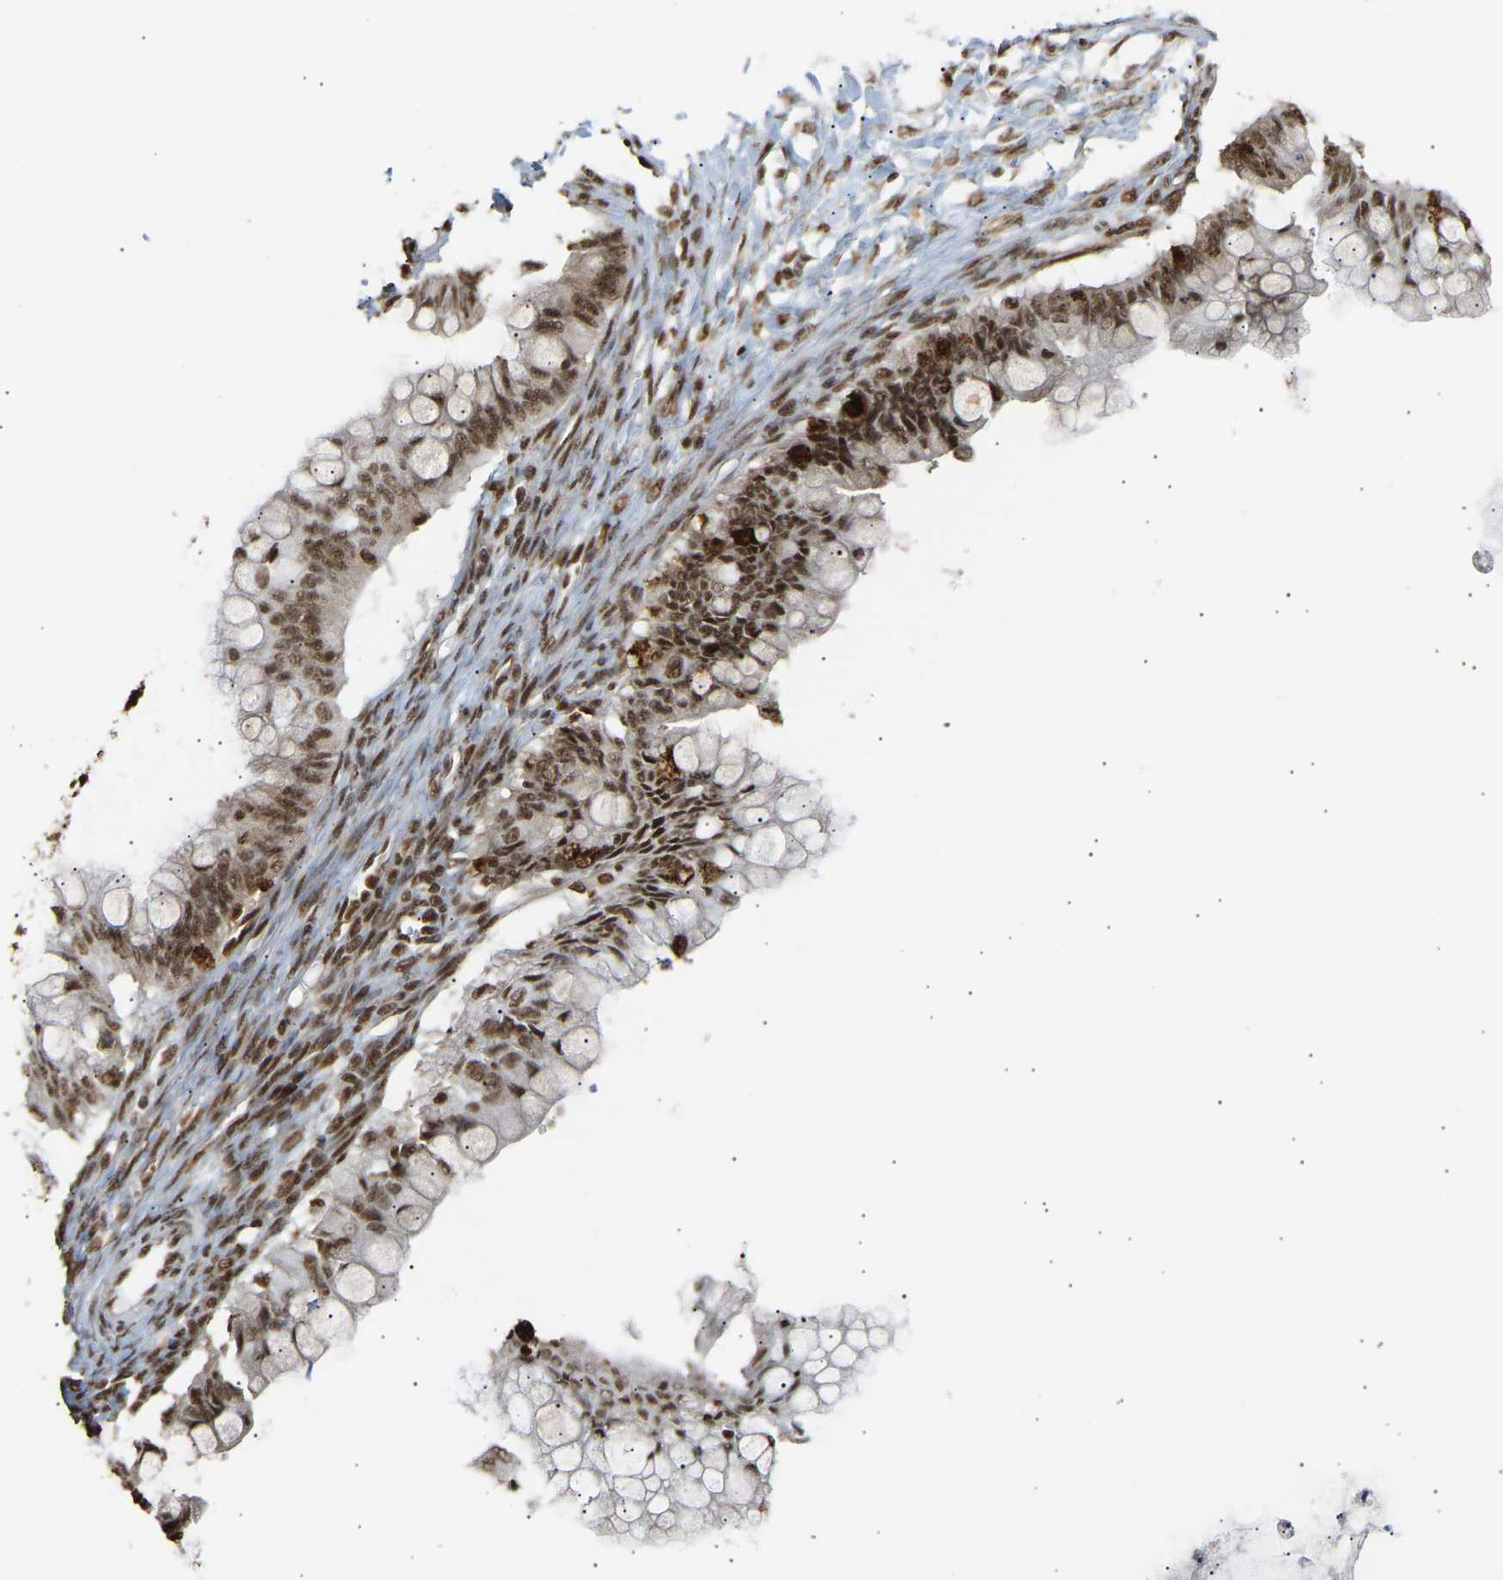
{"staining": {"intensity": "strong", "quantity": ">75%", "location": "nuclear"}, "tissue": "ovarian cancer", "cell_type": "Tumor cells", "image_type": "cancer", "snomed": [{"axis": "morphology", "description": "Cystadenocarcinoma, mucinous, NOS"}, {"axis": "topography", "description": "Ovary"}], "caption": "Protein expression analysis of ovarian cancer demonstrates strong nuclear expression in approximately >75% of tumor cells. The staining is performed using DAB (3,3'-diaminobenzidine) brown chromogen to label protein expression. The nuclei are counter-stained blue using hematoxylin.", "gene": "ALYREF", "patient": {"sex": "female", "age": 57}}